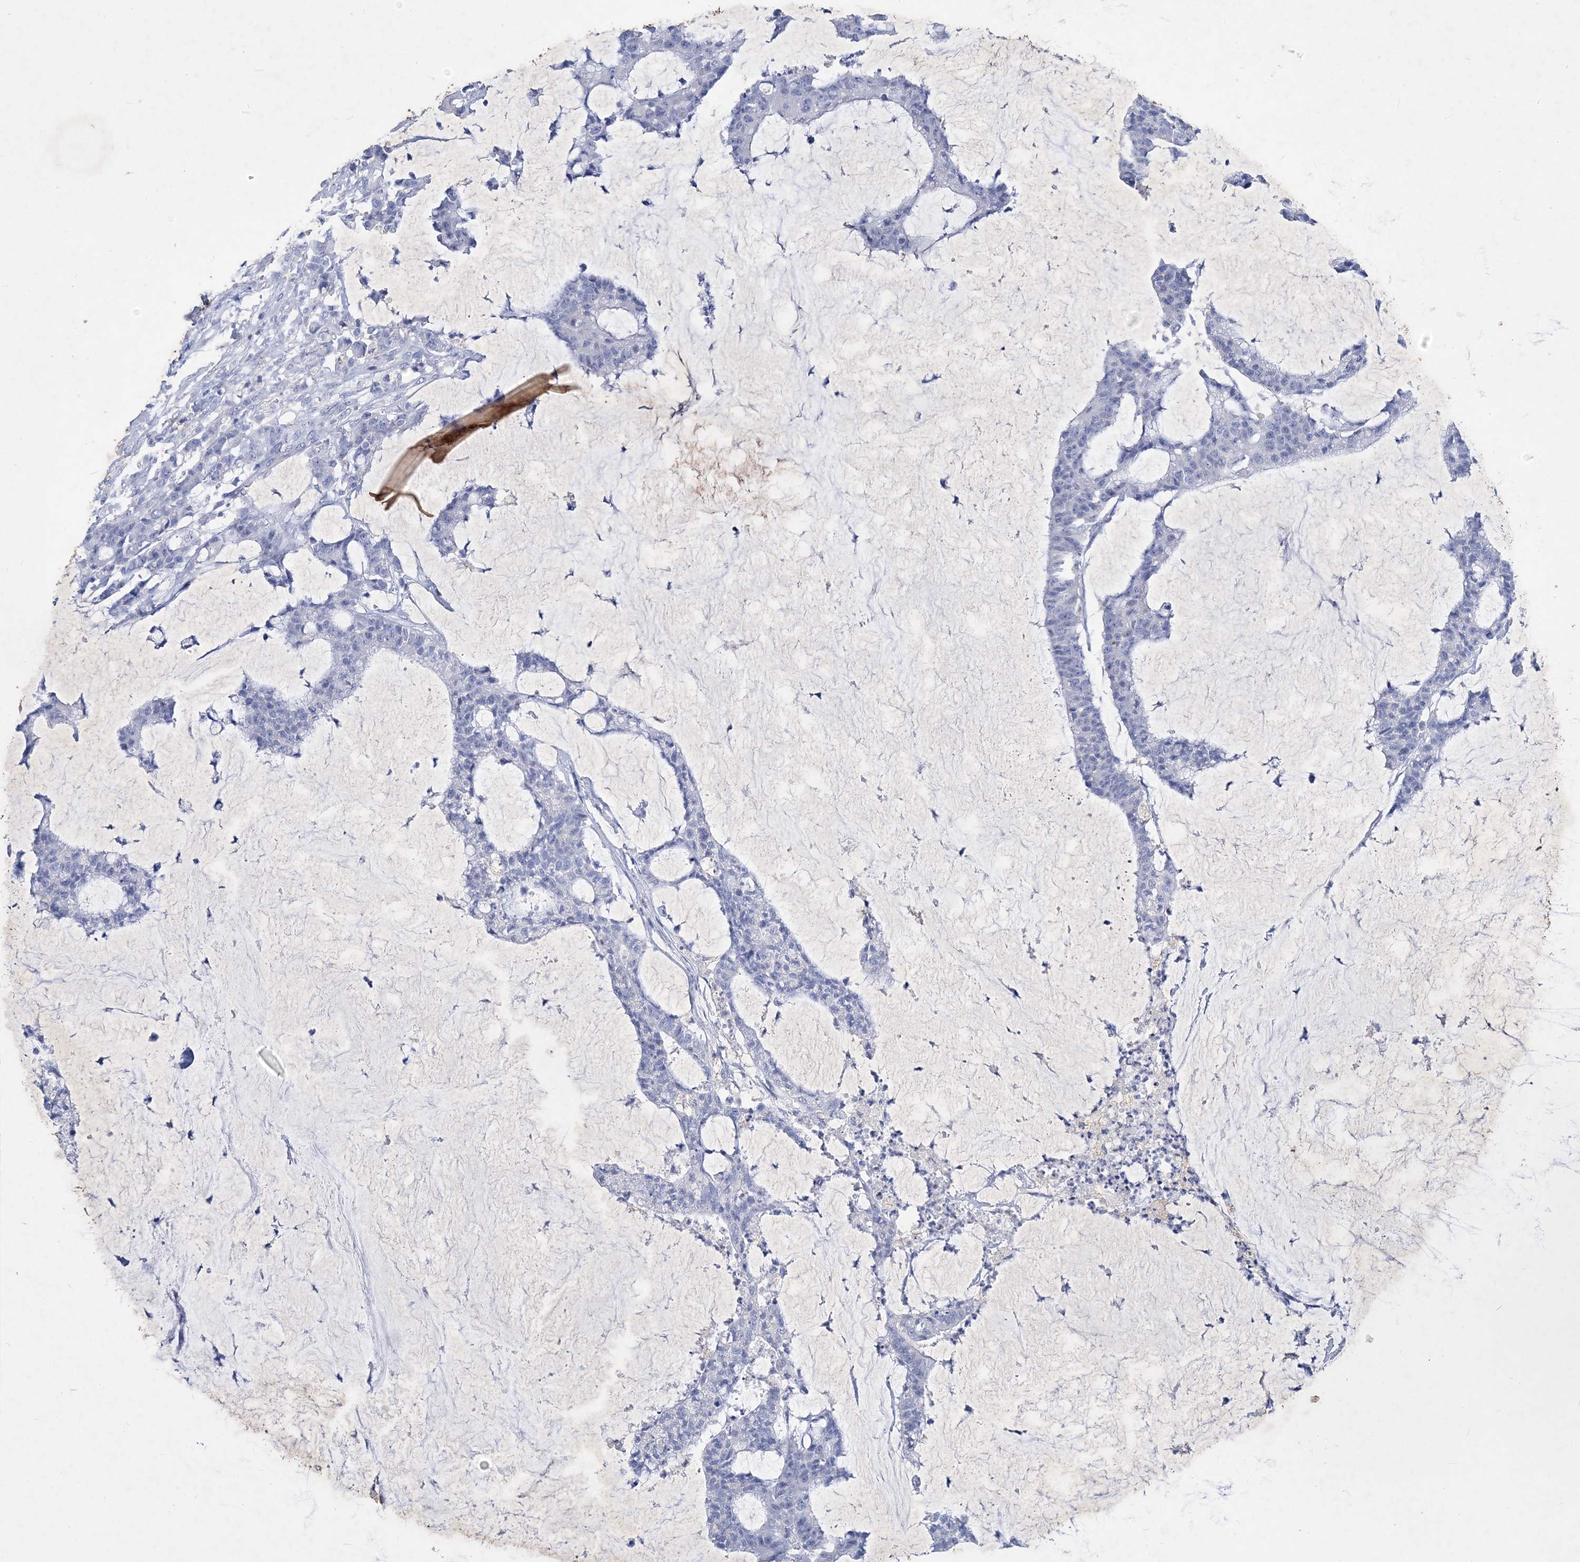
{"staining": {"intensity": "negative", "quantity": "none", "location": "none"}, "tissue": "colorectal cancer", "cell_type": "Tumor cells", "image_type": "cancer", "snomed": [{"axis": "morphology", "description": "Adenocarcinoma, NOS"}, {"axis": "topography", "description": "Colon"}], "caption": "Immunohistochemistry (IHC) histopathology image of neoplastic tissue: colorectal adenocarcinoma stained with DAB displays no significant protein staining in tumor cells.", "gene": "COPS8", "patient": {"sex": "female", "age": 84}}